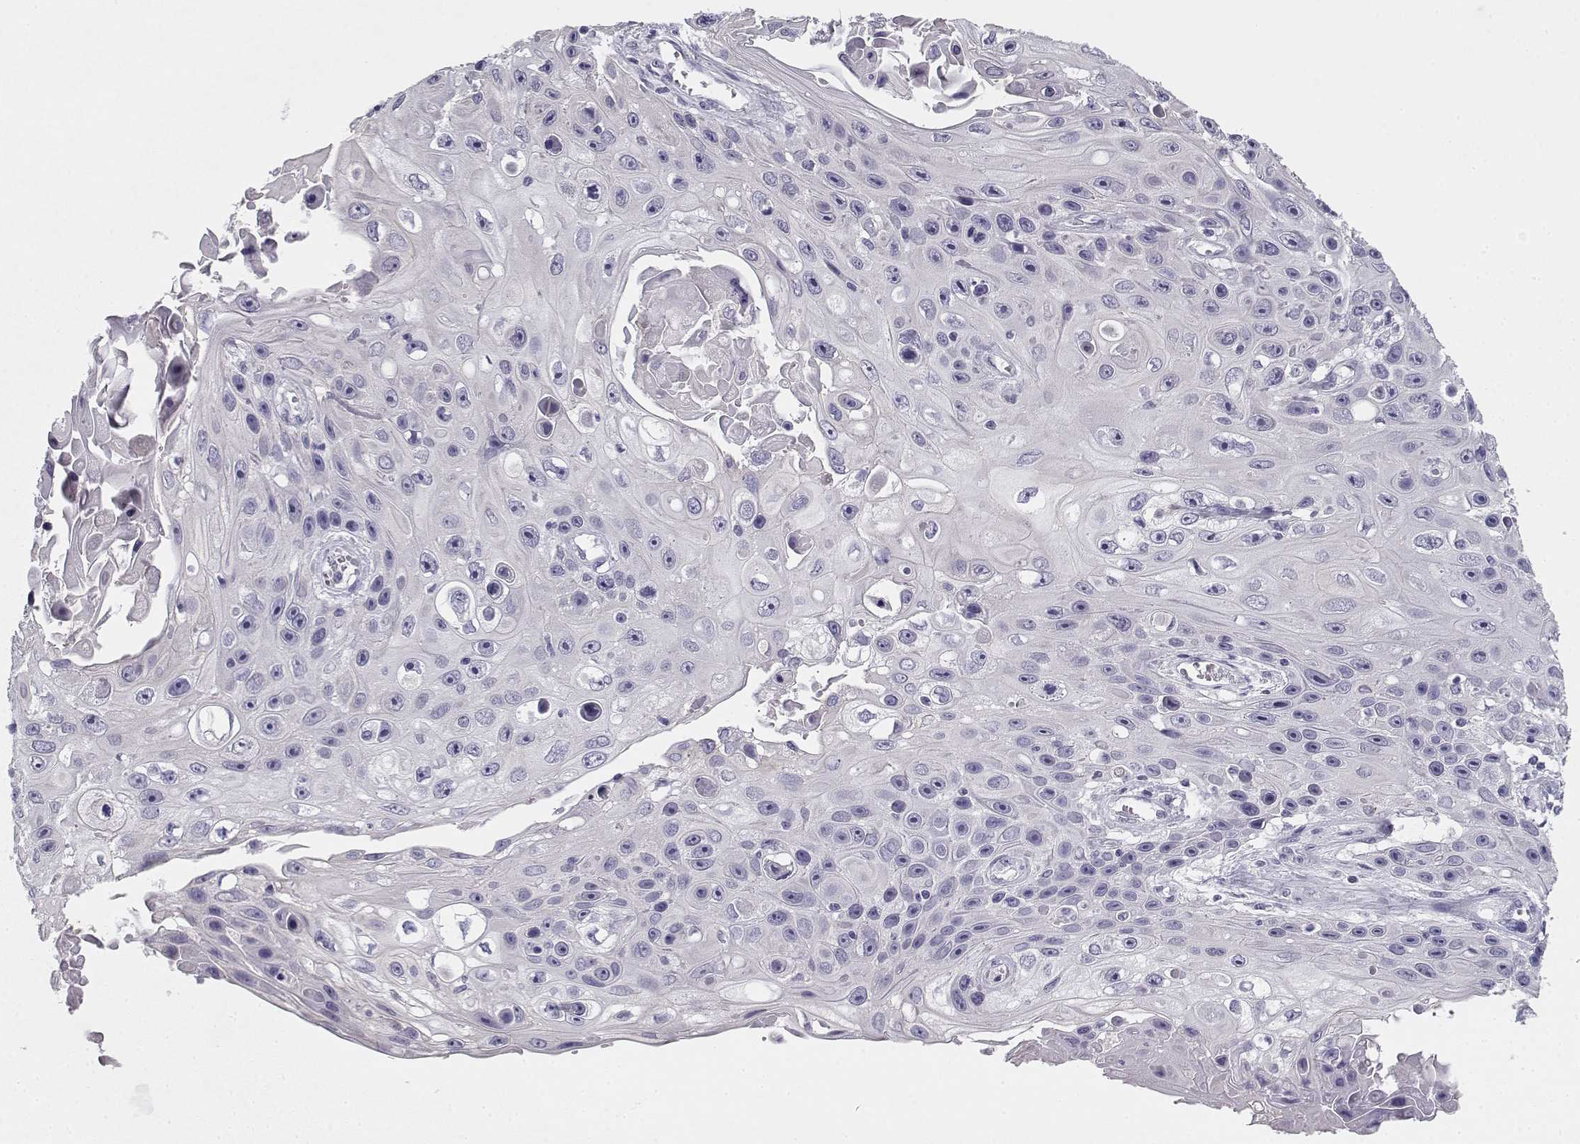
{"staining": {"intensity": "negative", "quantity": "none", "location": "none"}, "tissue": "skin cancer", "cell_type": "Tumor cells", "image_type": "cancer", "snomed": [{"axis": "morphology", "description": "Squamous cell carcinoma, NOS"}, {"axis": "topography", "description": "Skin"}], "caption": "IHC histopathology image of human squamous cell carcinoma (skin) stained for a protein (brown), which reveals no expression in tumor cells.", "gene": "CREB3L3", "patient": {"sex": "male", "age": 82}}